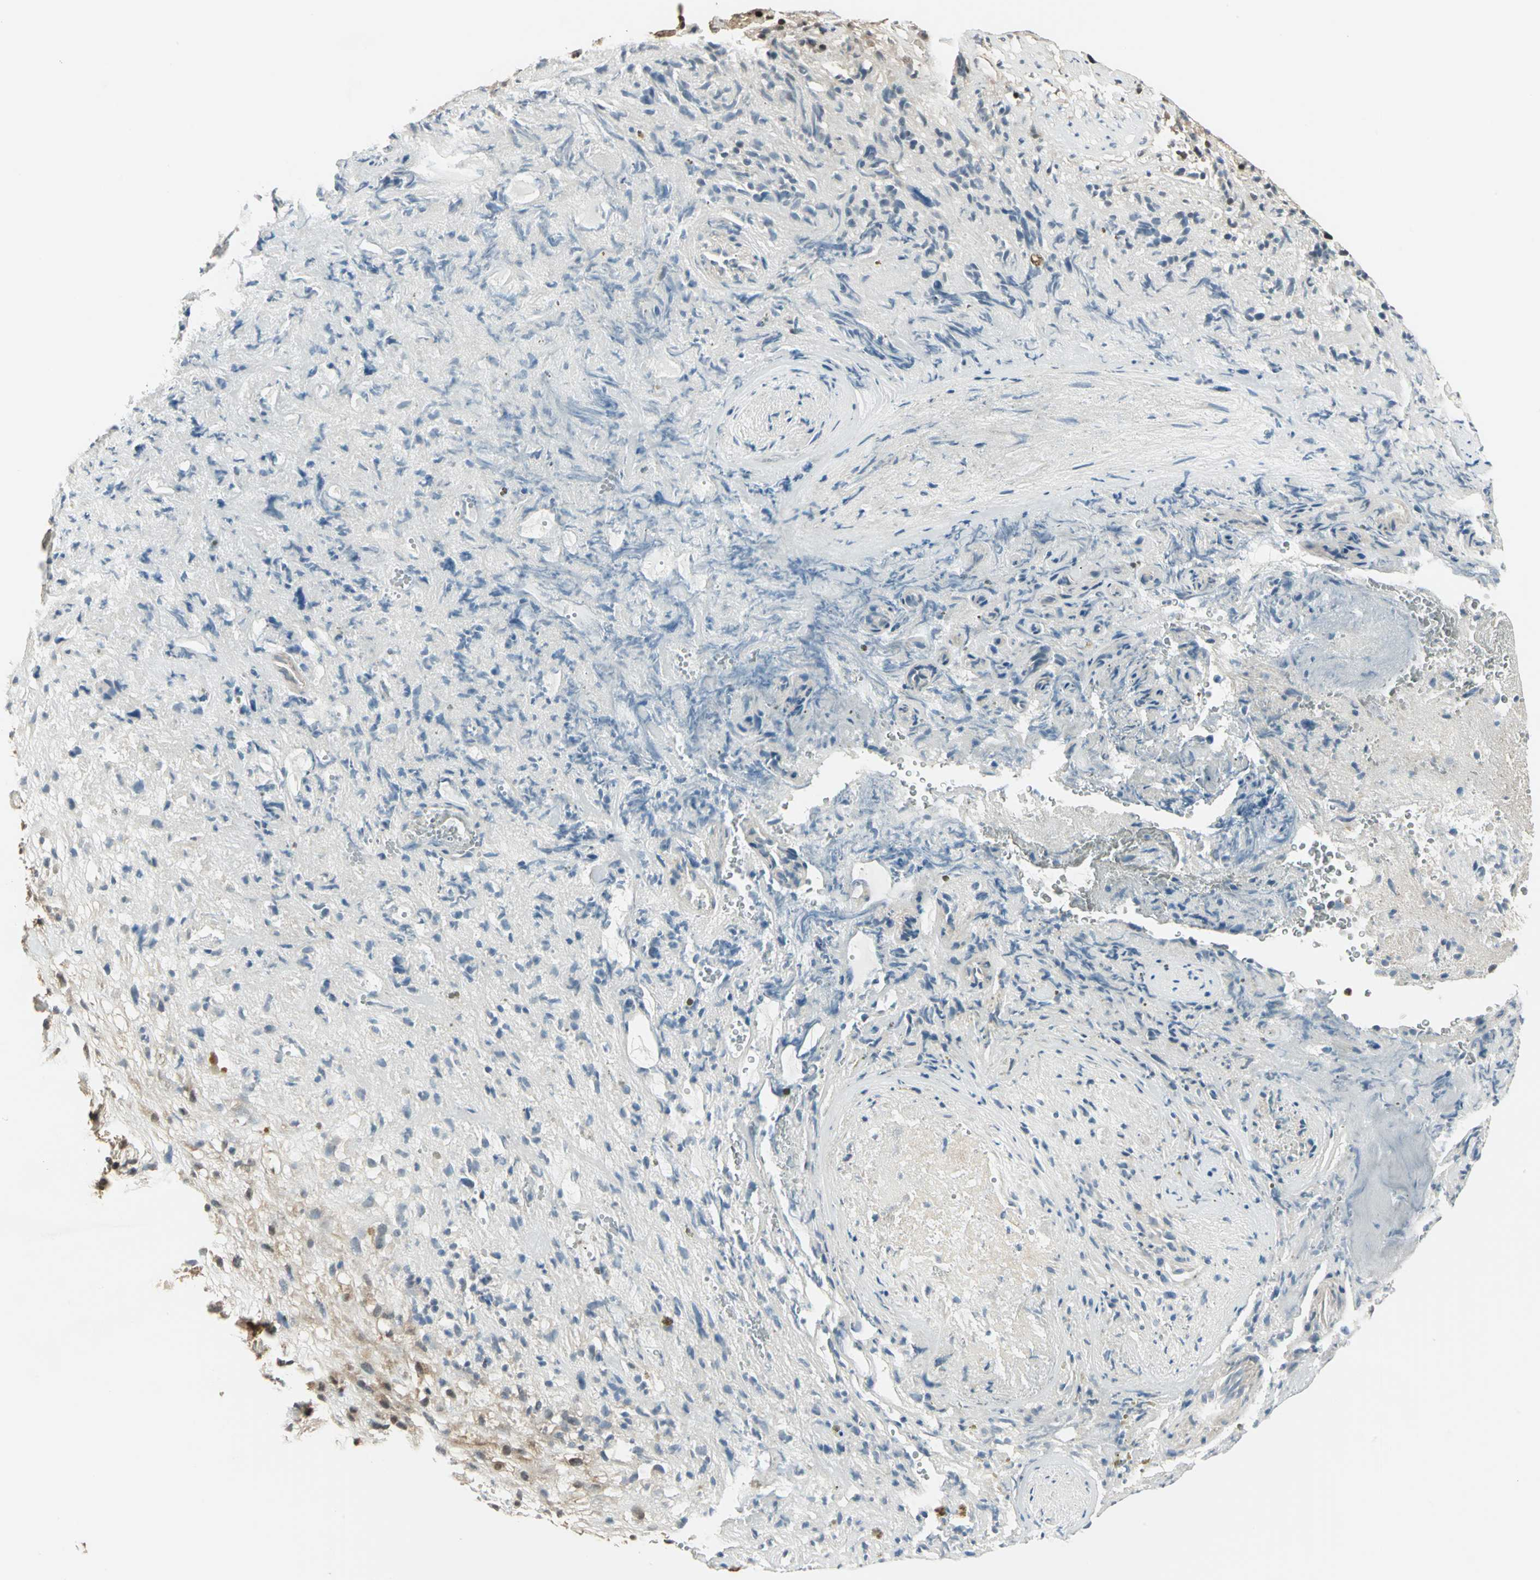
{"staining": {"intensity": "weak", "quantity": "25%-75%", "location": "cytoplasmic/membranous"}, "tissue": "glioma", "cell_type": "Tumor cells", "image_type": "cancer", "snomed": [{"axis": "morphology", "description": "Normal tissue, NOS"}, {"axis": "morphology", "description": "Glioma, malignant, High grade"}, {"axis": "topography", "description": "Cerebral cortex"}], "caption": "IHC of human glioma demonstrates low levels of weak cytoplasmic/membranous positivity in approximately 25%-75% of tumor cells.", "gene": "PSMC3", "patient": {"sex": "male", "age": 75}}